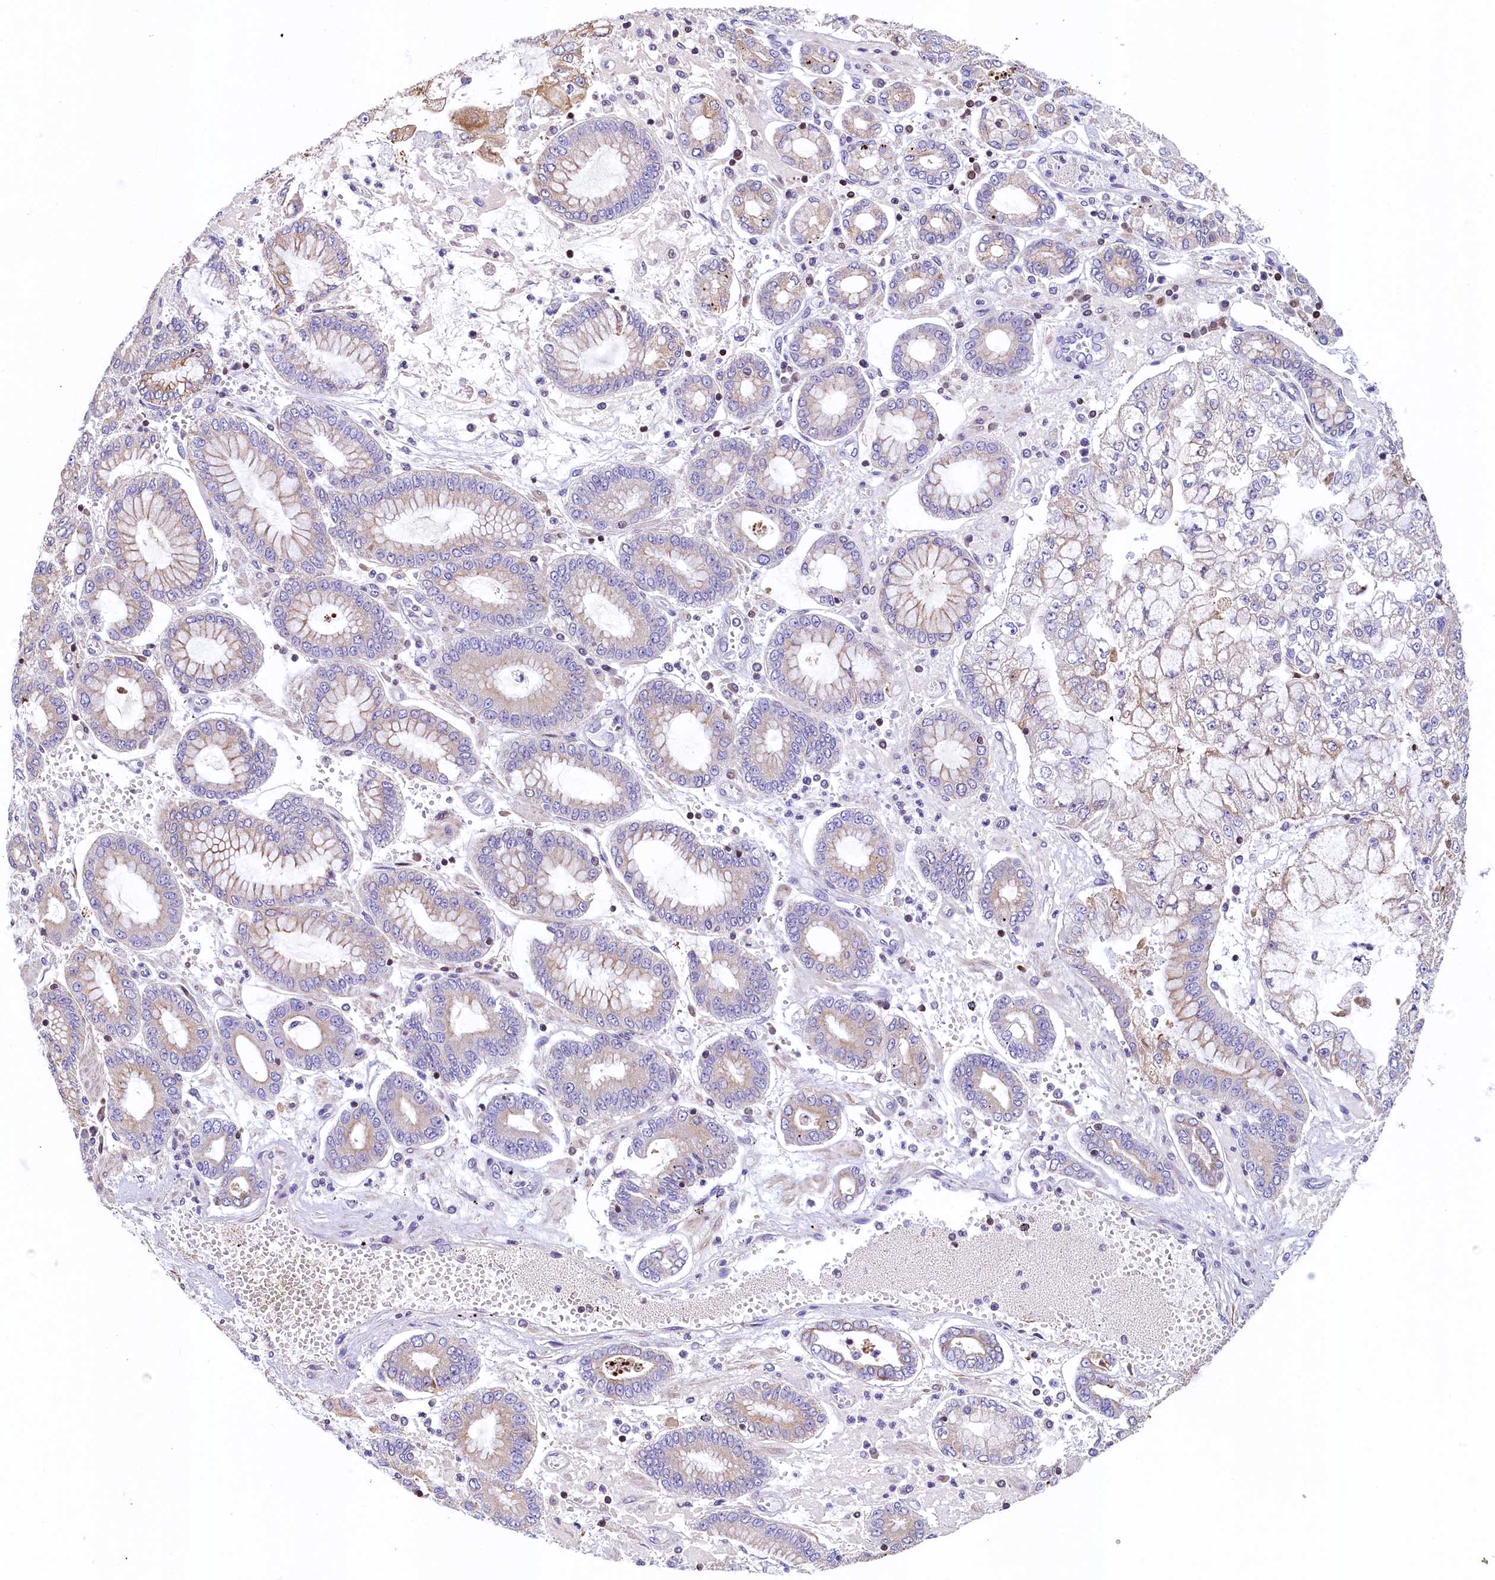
{"staining": {"intensity": "weak", "quantity": "<25%", "location": "cytoplasmic/membranous"}, "tissue": "stomach cancer", "cell_type": "Tumor cells", "image_type": "cancer", "snomed": [{"axis": "morphology", "description": "Adenocarcinoma, NOS"}, {"axis": "topography", "description": "Stomach"}], "caption": "High power microscopy histopathology image of an IHC micrograph of stomach cancer, revealing no significant expression in tumor cells.", "gene": "TRAF3IP3", "patient": {"sex": "male", "age": 76}}